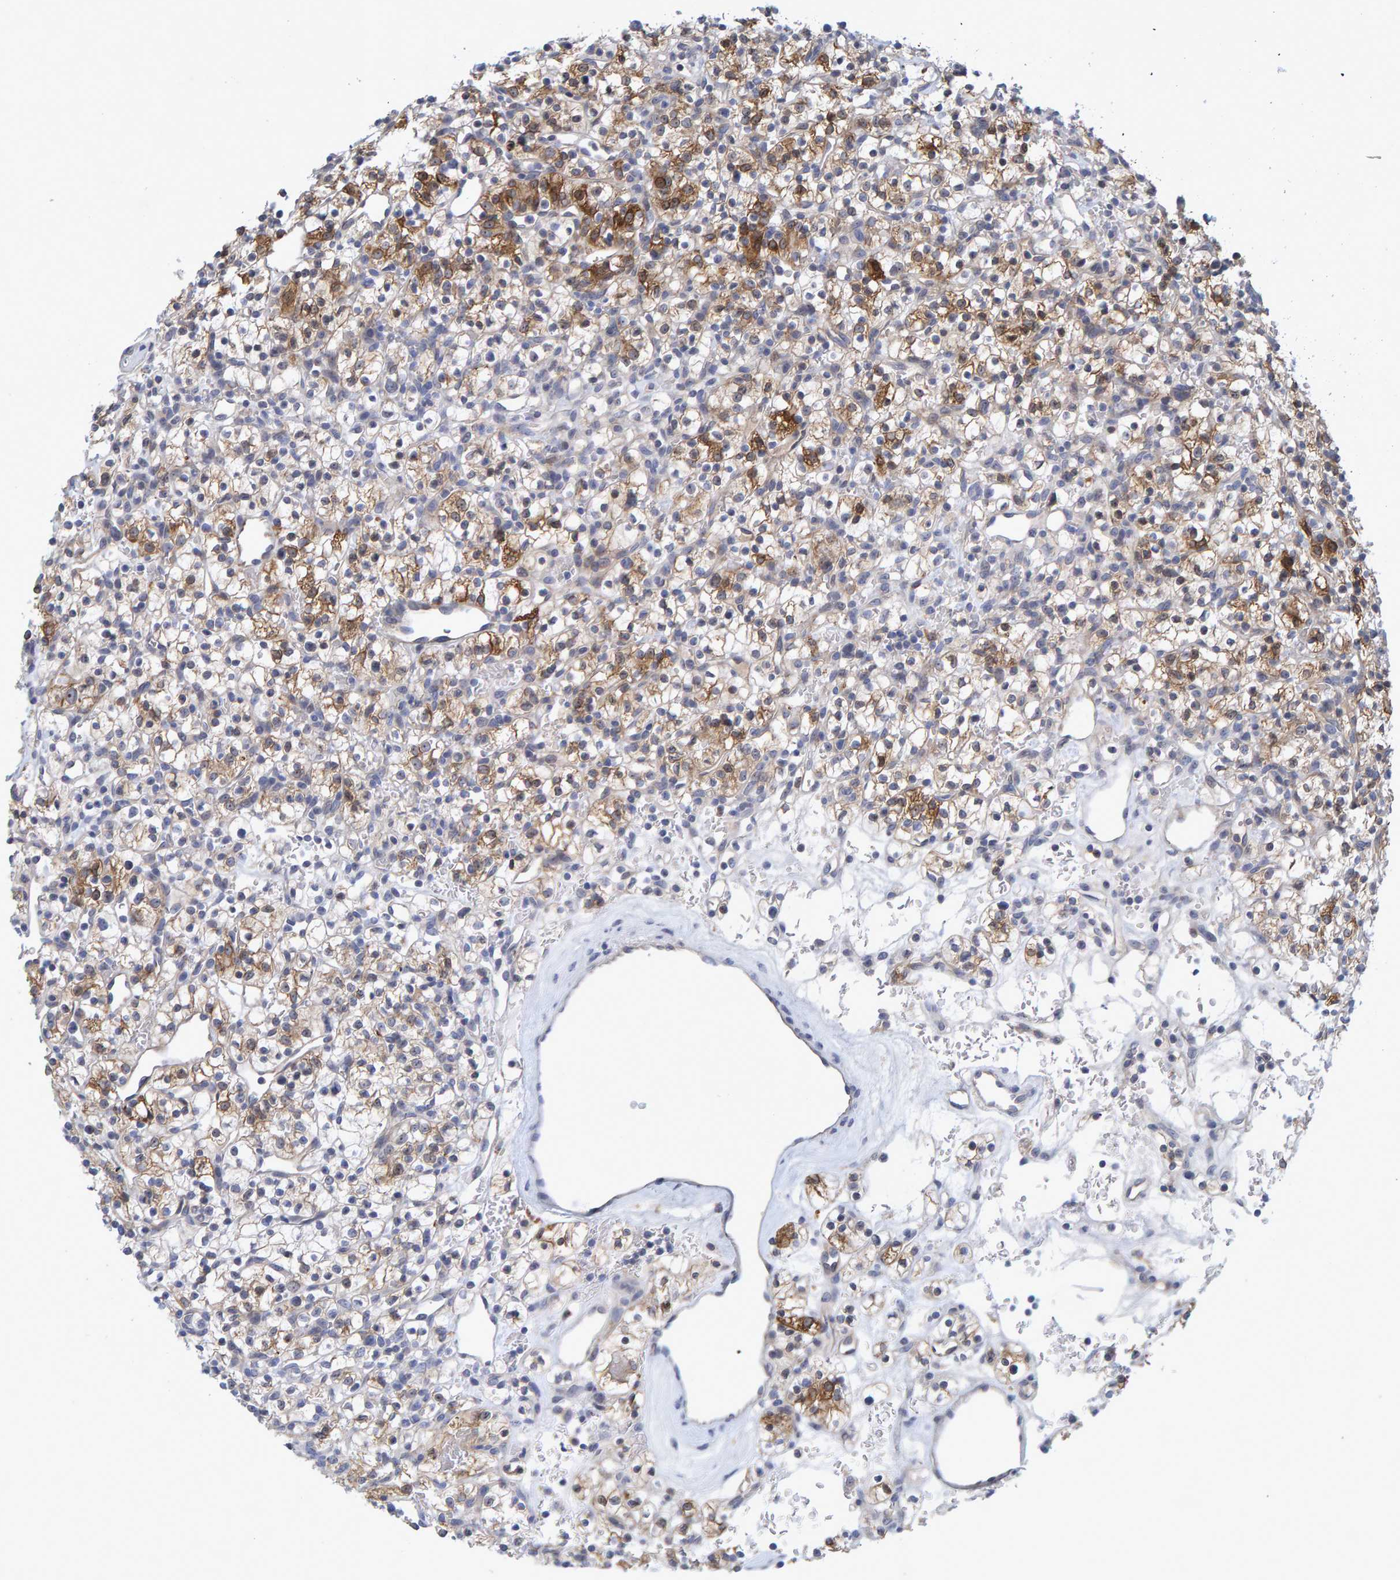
{"staining": {"intensity": "moderate", "quantity": ">75%", "location": "cytoplasmic/membranous"}, "tissue": "renal cancer", "cell_type": "Tumor cells", "image_type": "cancer", "snomed": [{"axis": "morphology", "description": "Adenocarcinoma, NOS"}, {"axis": "topography", "description": "Kidney"}], "caption": "The micrograph shows a brown stain indicating the presence of a protein in the cytoplasmic/membranous of tumor cells in renal cancer (adenocarcinoma).", "gene": "ZNF77", "patient": {"sex": "female", "age": 57}}